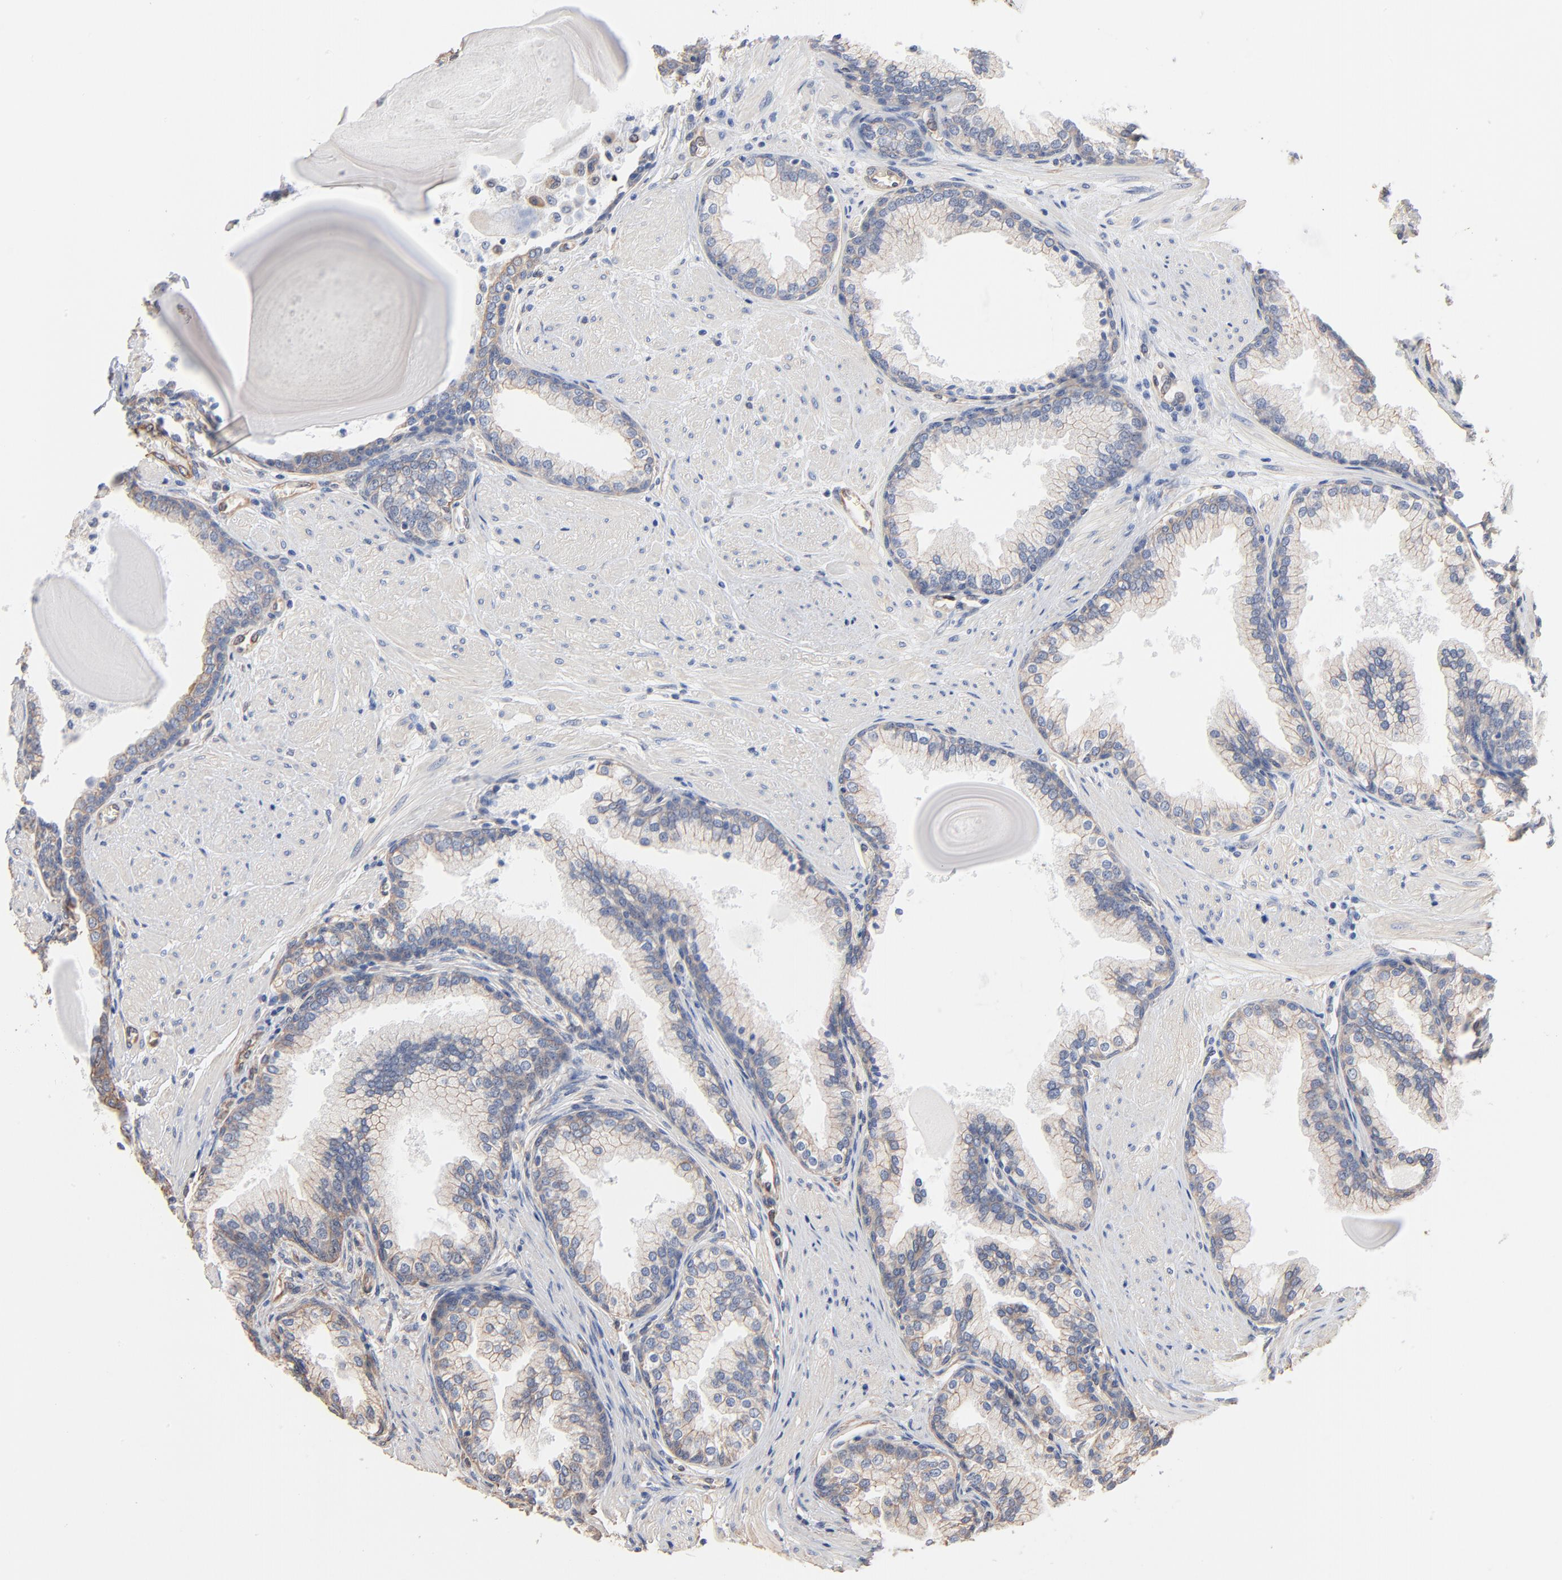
{"staining": {"intensity": "weak", "quantity": "25%-75%", "location": "cytoplasmic/membranous"}, "tissue": "prostate", "cell_type": "Glandular cells", "image_type": "normal", "snomed": [{"axis": "morphology", "description": "Normal tissue, NOS"}, {"axis": "topography", "description": "Prostate"}], "caption": "IHC staining of normal prostate, which shows low levels of weak cytoplasmic/membranous expression in about 25%-75% of glandular cells indicating weak cytoplasmic/membranous protein expression. The staining was performed using DAB (brown) for protein detection and nuclei were counterstained in hematoxylin (blue).", "gene": "ABCD4", "patient": {"sex": "male", "age": 51}}